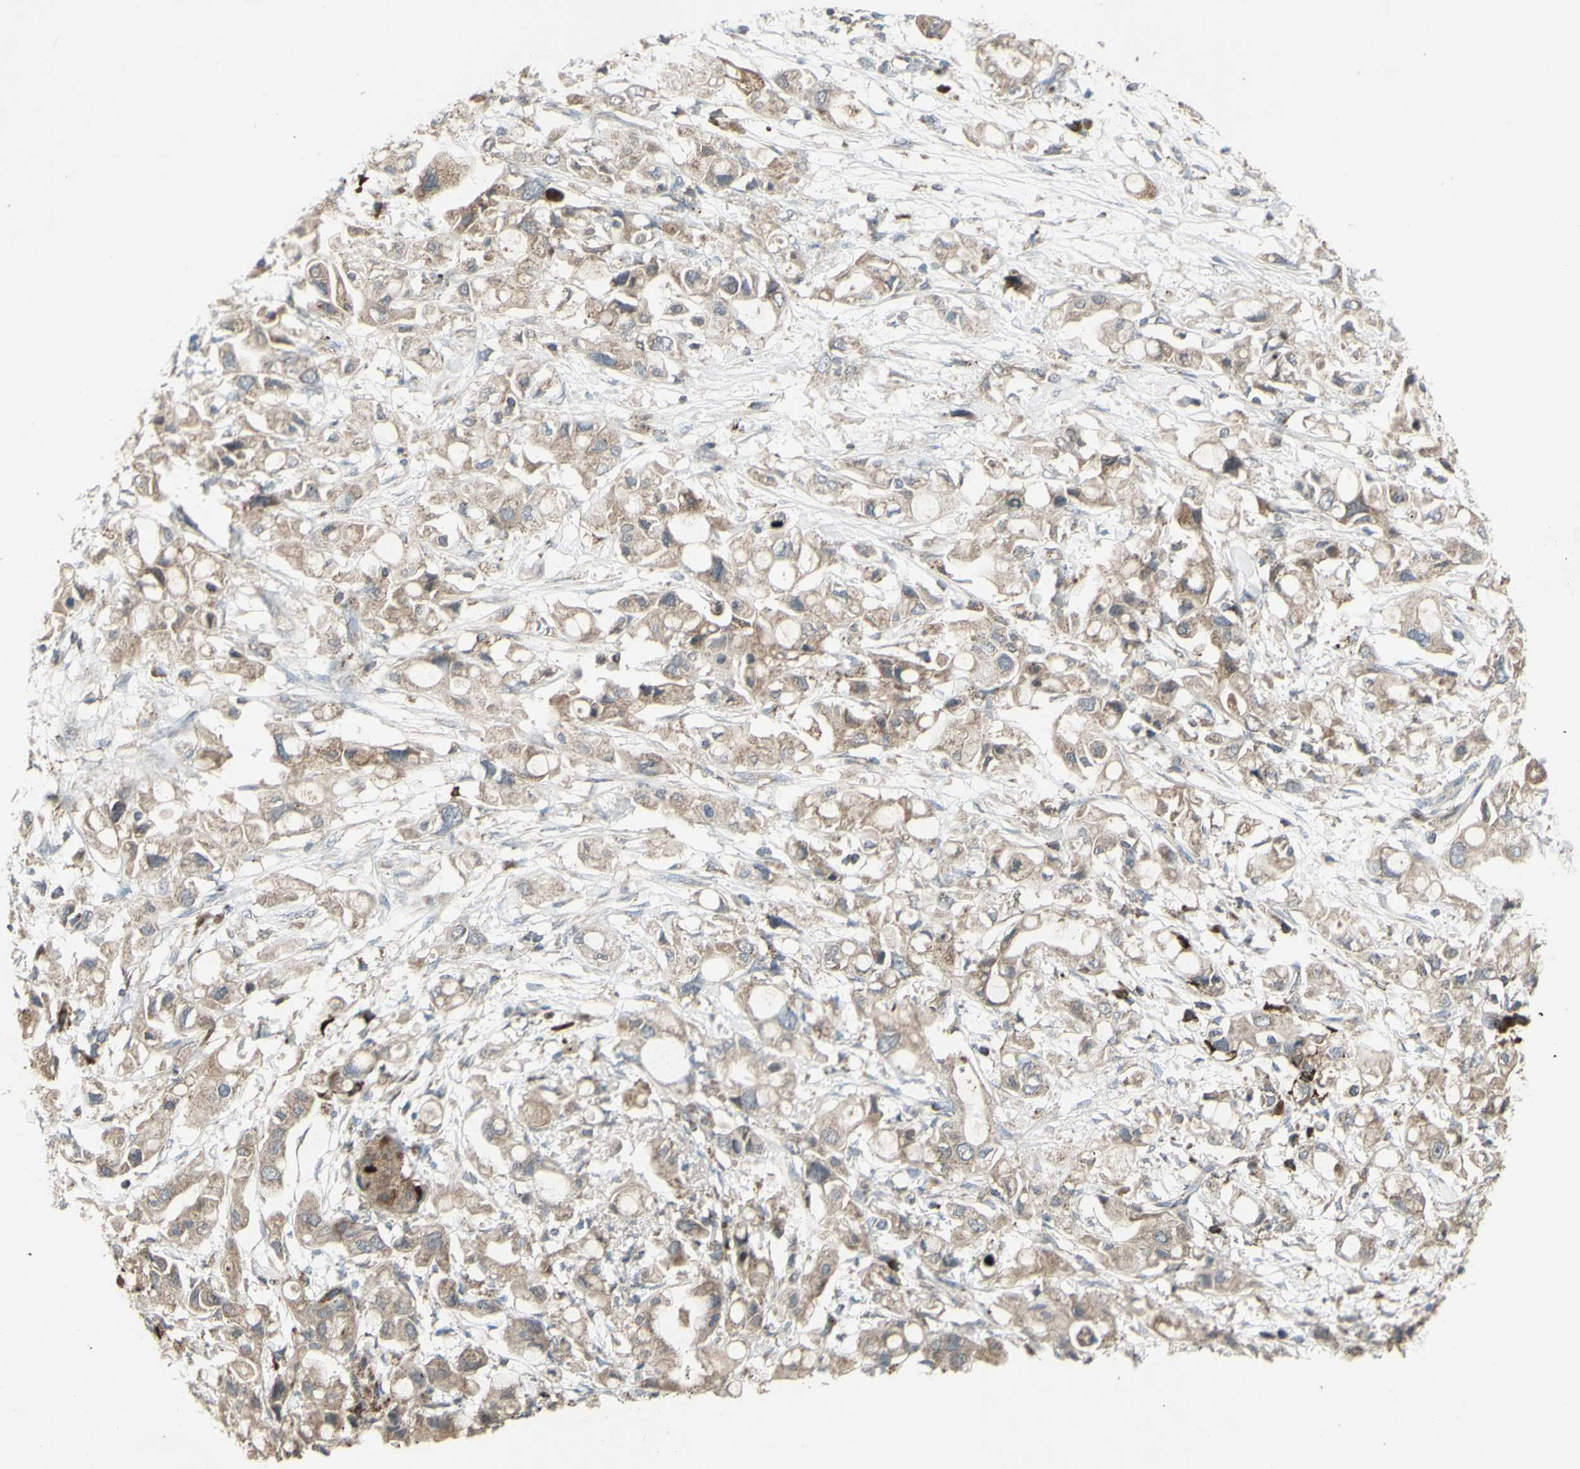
{"staining": {"intensity": "weak", "quantity": ">75%", "location": "cytoplasmic/membranous"}, "tissue": "pancreatic cancer", "cell_type": "Tumor cells", "image_type": "cancer", "snomed": [{"axis": "morphology", "description": "Adenocarcinoma, NOS"}, {"axis": "topography", "description": "Pancreas"}], "caption": "An immunohistochemistry image of neoplastic tissue is shown. Protein staining in brown labels weak cytoplasmic/membranous positivity in pancreatic cancer within tumor cells. Immunohistochemistry stains the protein of interest in brown and the nuclei are stained blue.", "gene": "SHC1", "patient": {"sex": "female", "age": 56}}